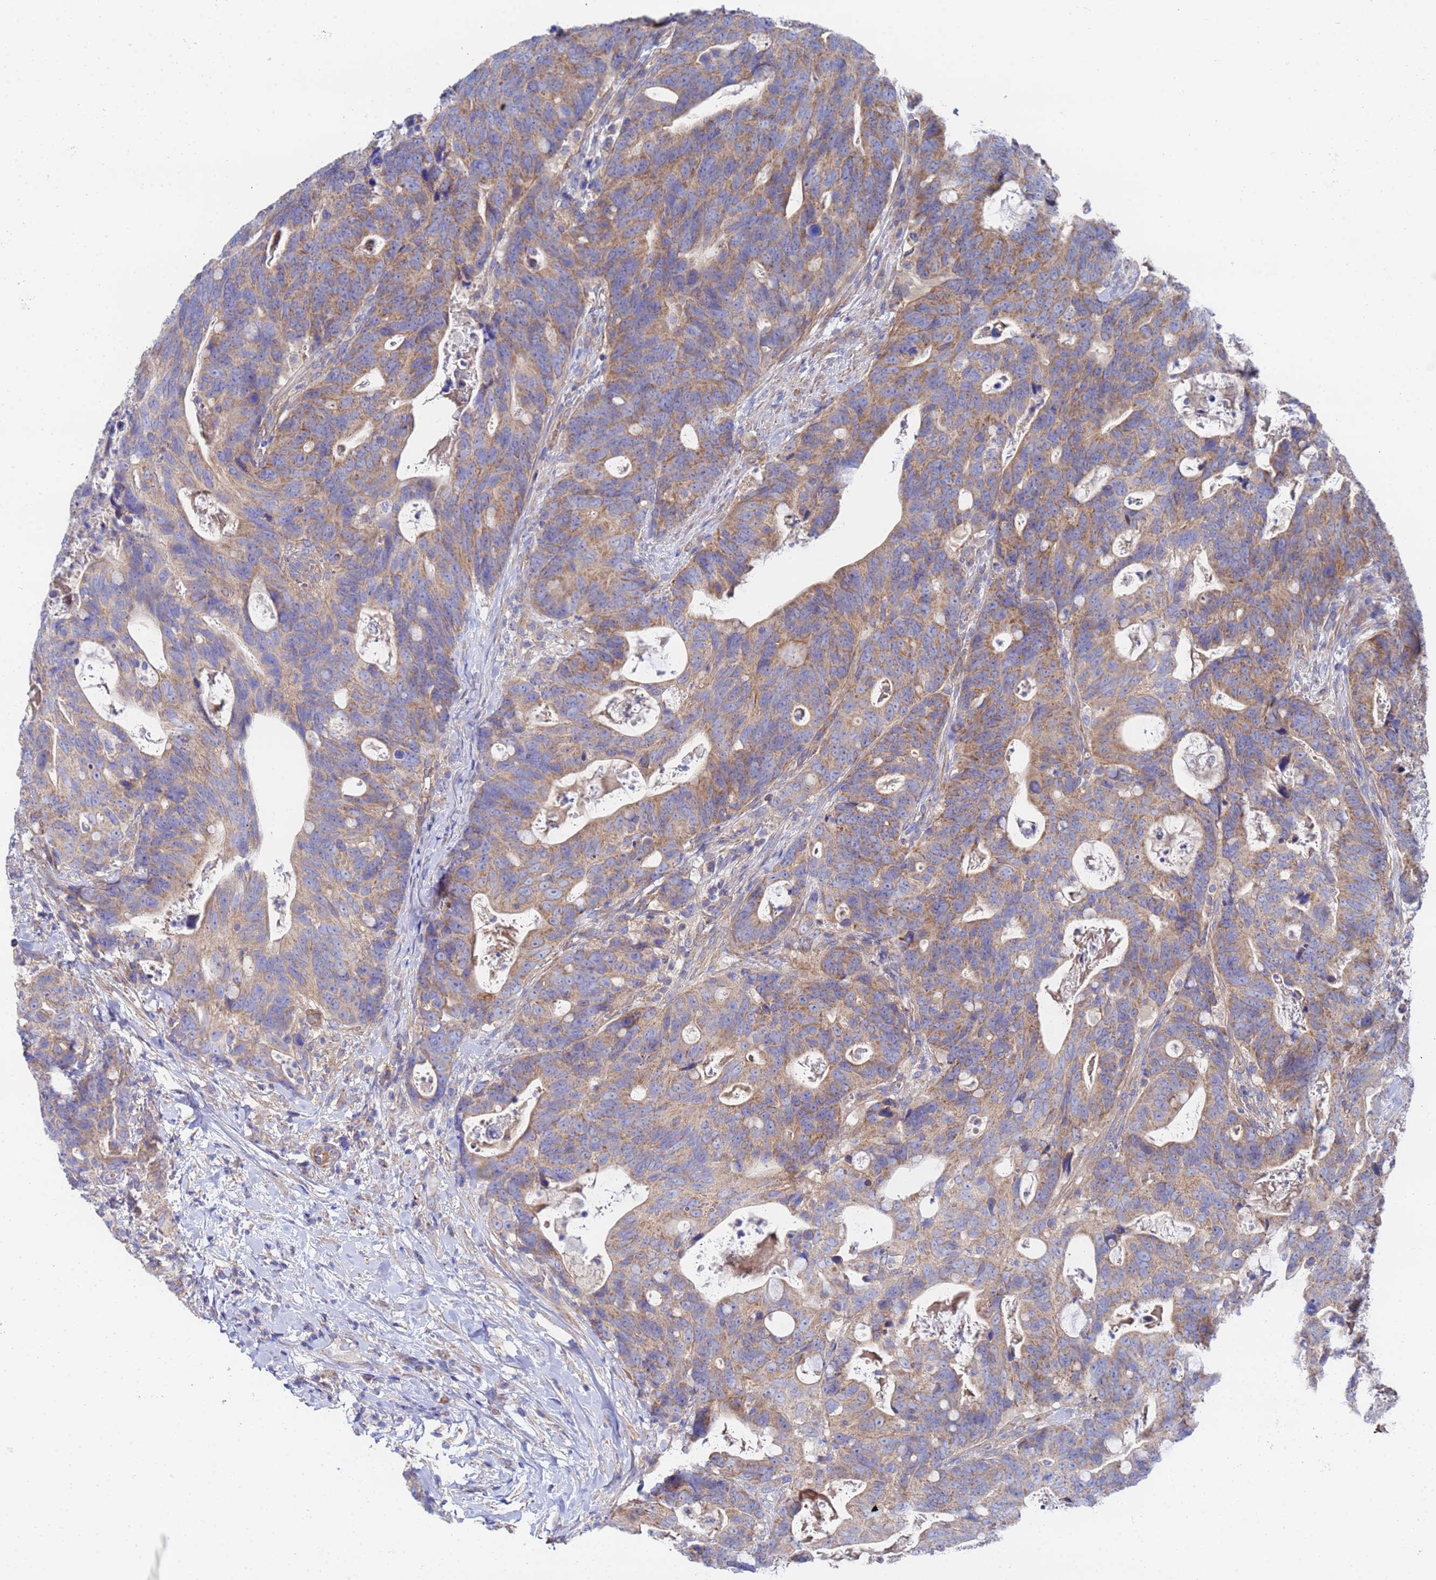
{"staining": {"intensity": "moderate", "quantity": "25%-75%", "location": "cytoplasmic/membranous"}, "tissue": "colorectal cancer", "cell_type": "Tumor cells", "image_type": "cancer", "snomed": [{"axis": "morphology", "description": "Adenocarcinoma, NOS"}, {"axis": "topography", "description": "Colon"}], "caption": "Immunohistochemistry (IHC) of human colorectal cancer (adenocarcinoma) displays medium levels of moderate cytoplasmic/membranous positivity in approximately 25%-75% of tumor cells. Immunohistochemistry stains the protein in brown and the nuclei are stained blue.", "gene": "FAHD2A", "patient": {"sex": "female", "age": 82}}